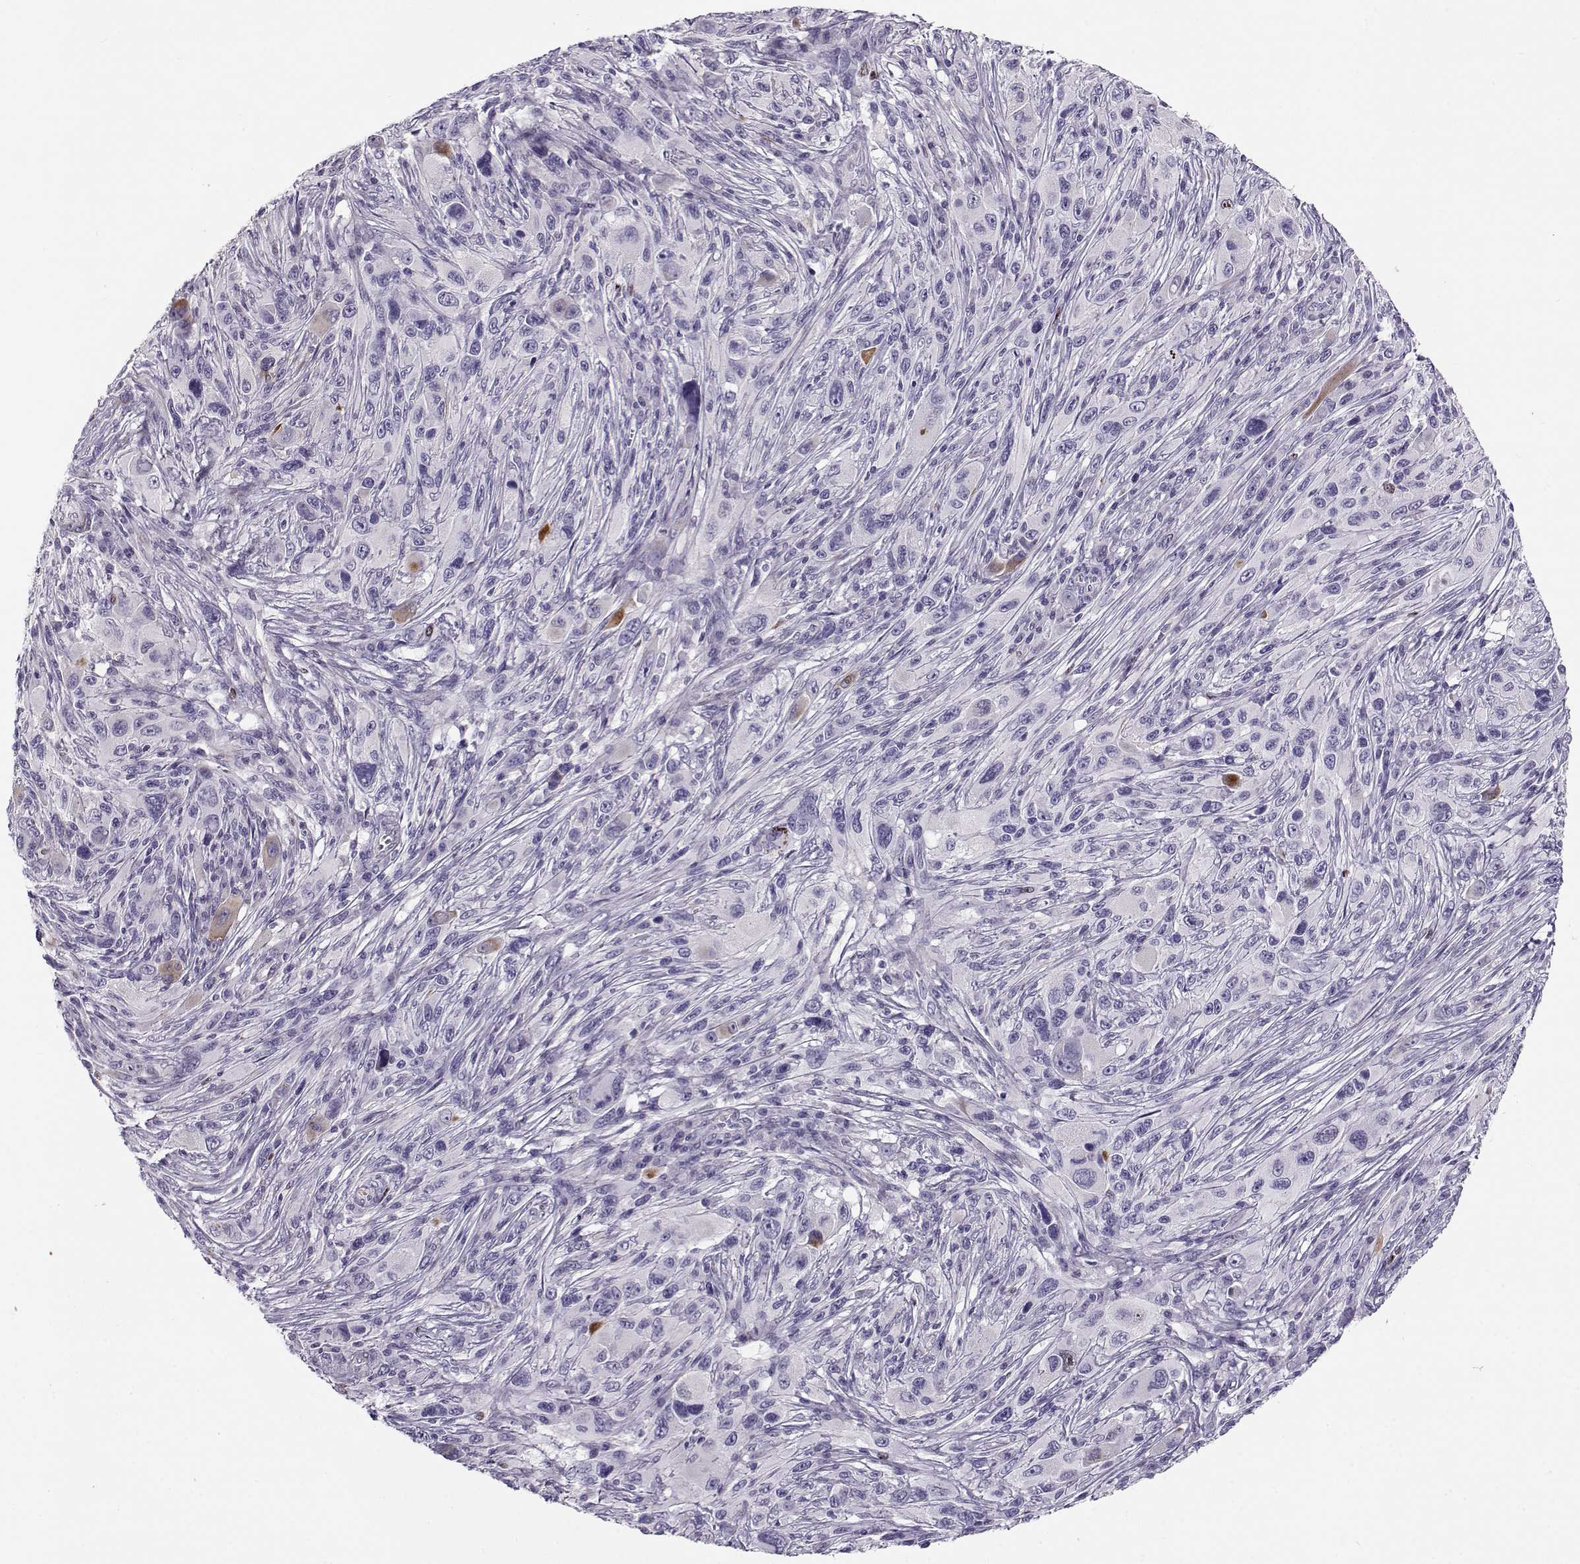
{"staining": {"intensity": "negative", "quantity": "none", "location": "none"}, "tissue": "melanoma", "cell_type": "Tumor cells", "image_type": "cancer", "snomed": [{"axis": "morphology", "description": "Malignant melanoma, NOS"}, {"axis": "topography", "description": "Skin"}], "caption": "An immunohistochemistry histopathology image of malignant melanoma is shown. There is no staining in tumor cells of malignant melanoma. (Stains: DAB IHC with hematoxylin counter stain, Microscopy: brightfield microscopy at high magnification).", "gene": "NPW", "patient": {"sex": "male", "age": 53}}